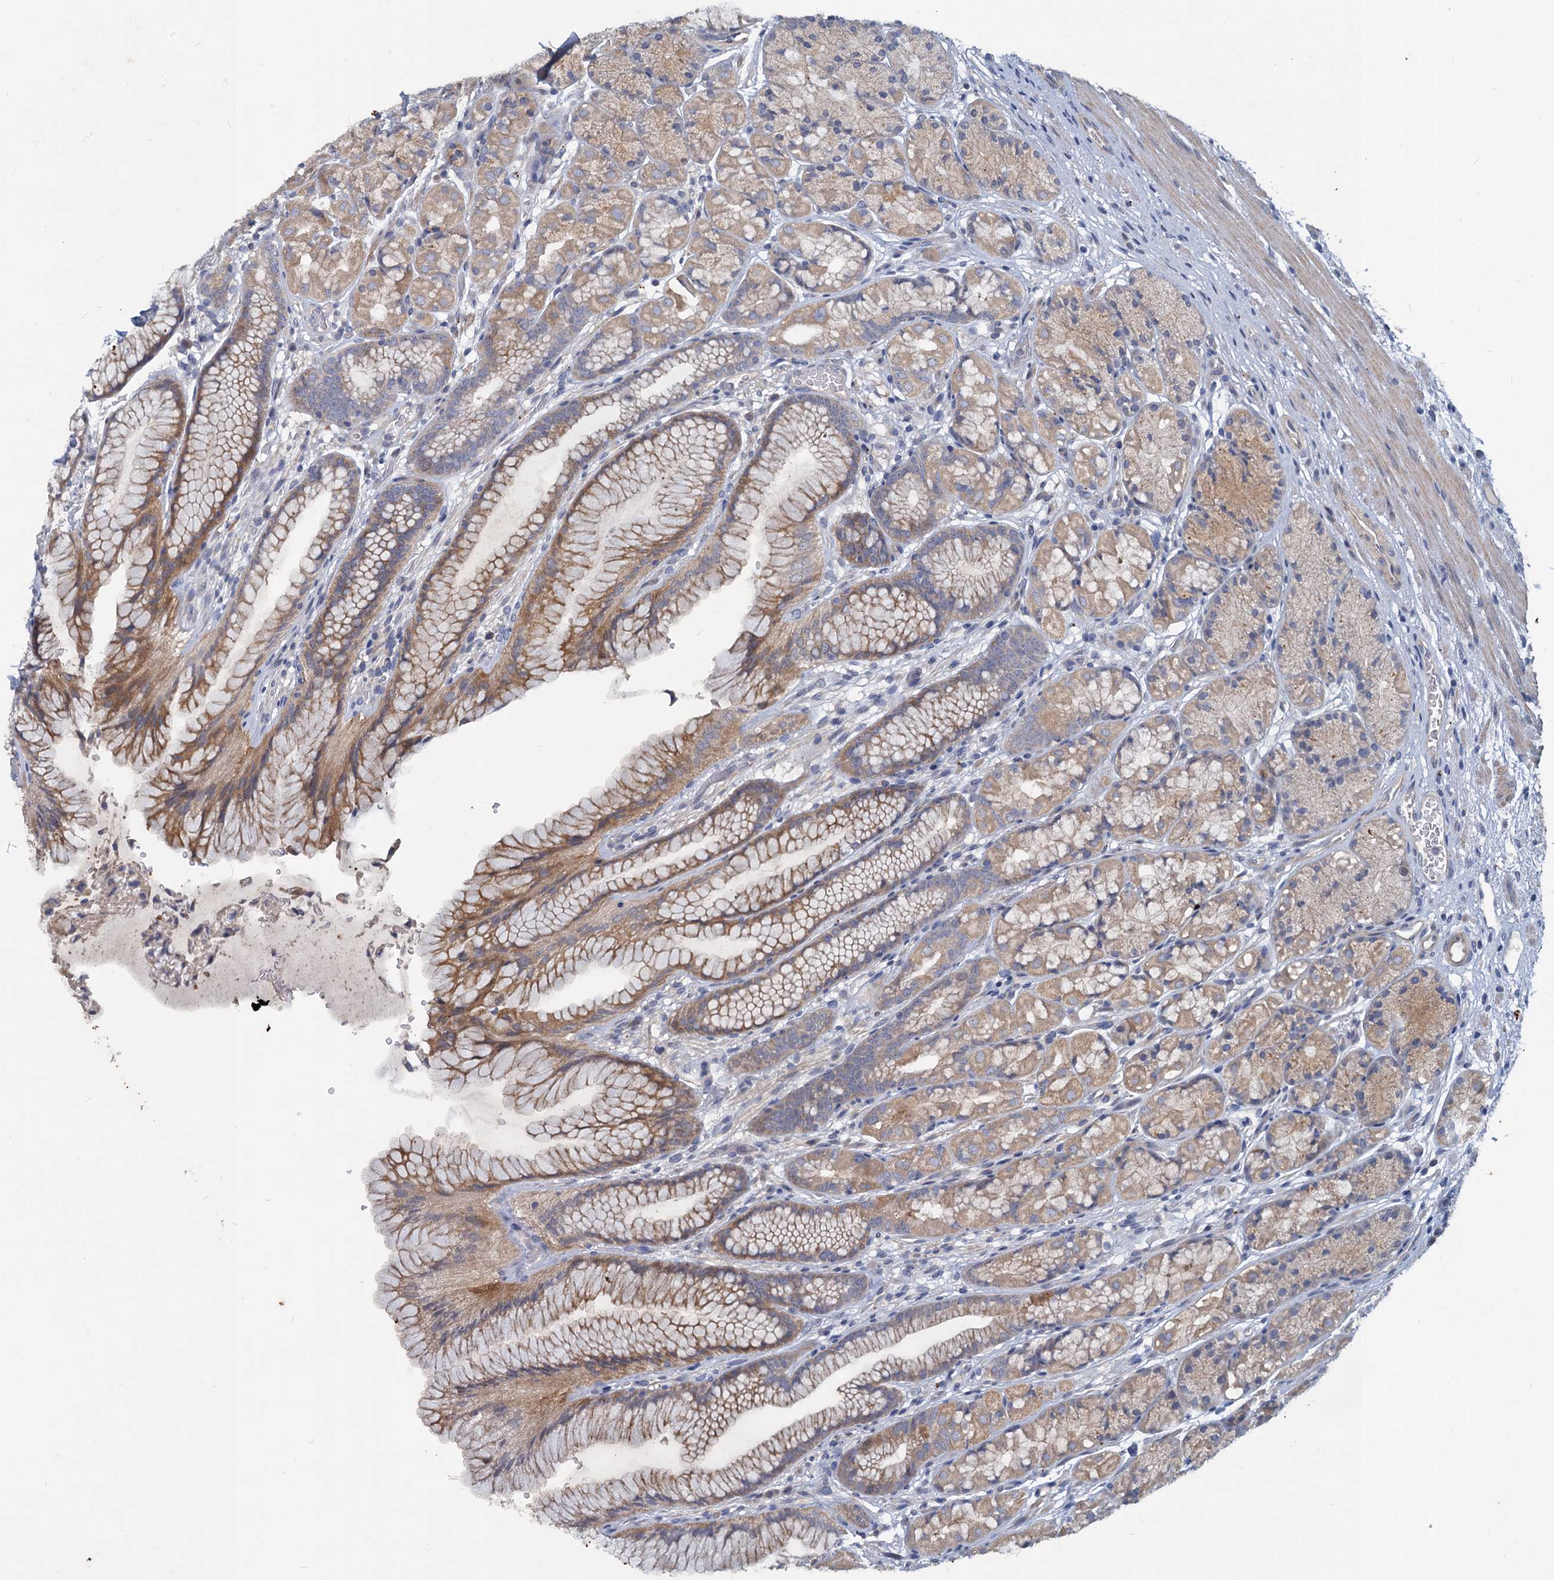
{"staining": {"intensity": "moderate", "quantity": "25%-75%", "location": "cytoplasmic/membranous"}, "tissue": "stomach", "cell_type": "Glandular cells", "image_type": "normal", "snomed": [{"axis": "morphology", "description": "Normal tissue, NOS"}, {"axis": "topography", "description": "Stomach"}], "caption": "Immunohistochemistry photomicrograph of unremarkable stomach stained for a protein (brown), which exhibits medium levels of moderate cytoplasmic/membranous positivity in about 25%-75% of glandular cells.", "gene": "SLC2A7", "patient": {"sex": "male", "age": 63}}